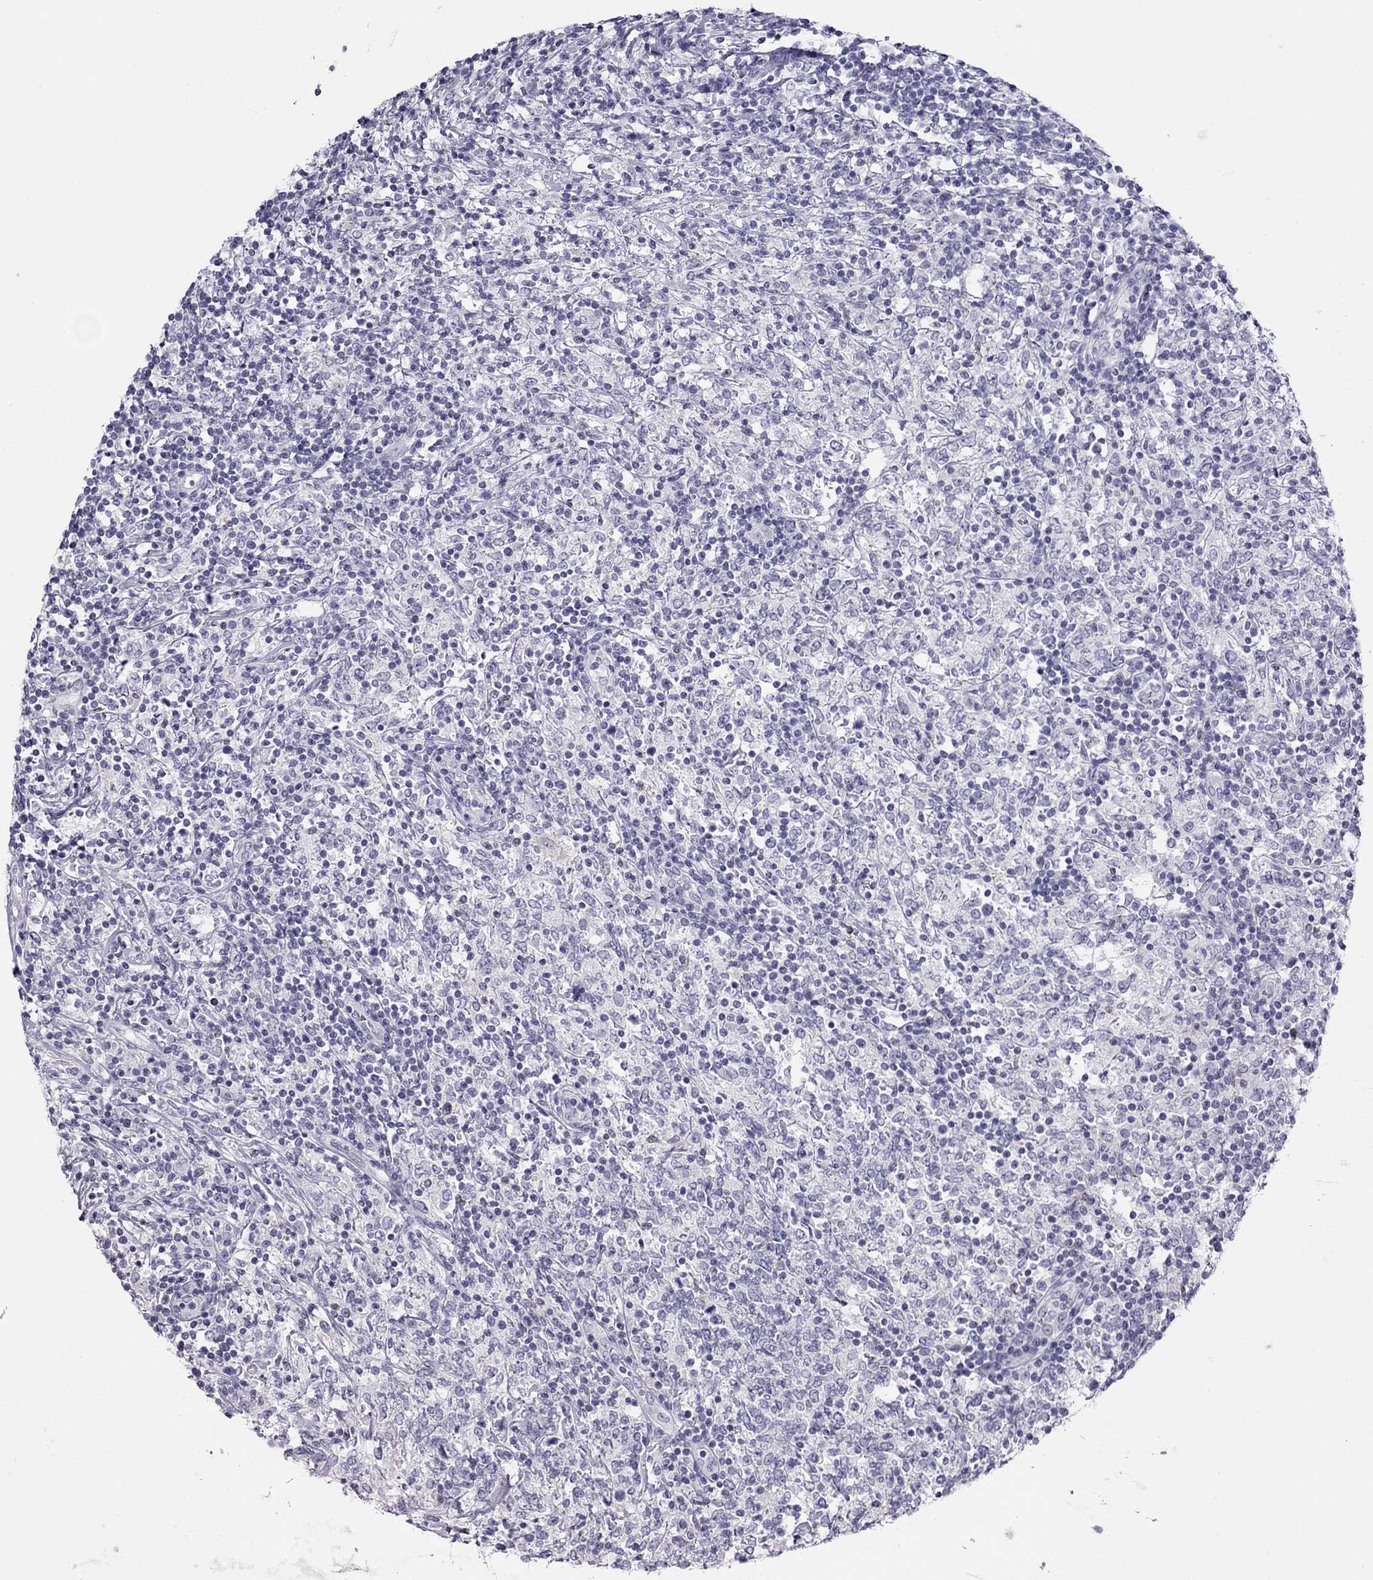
{"staining": {"intensity": "negative", "quantity": "none", "location": "none"}, "tissue": "lymphoma", "cell_type": "Tumor cells", "image_type": "cancer", "snomed": [{"axis": "morphology", "description": "Malignant lymphoma, non-Hodgkin's type, High grade"}, {"axis": "topography", "description": "Lymph node"}], "caption": "High power microscopy histopathology image of an immunohistochemistry (IHC) image of high-grade malignant lymphoma, non-Hodgkin's type, revealing no significant positivity in tumor cells.", "gene": "TEX14", "patient": {"sex": "female", "age": 84}}